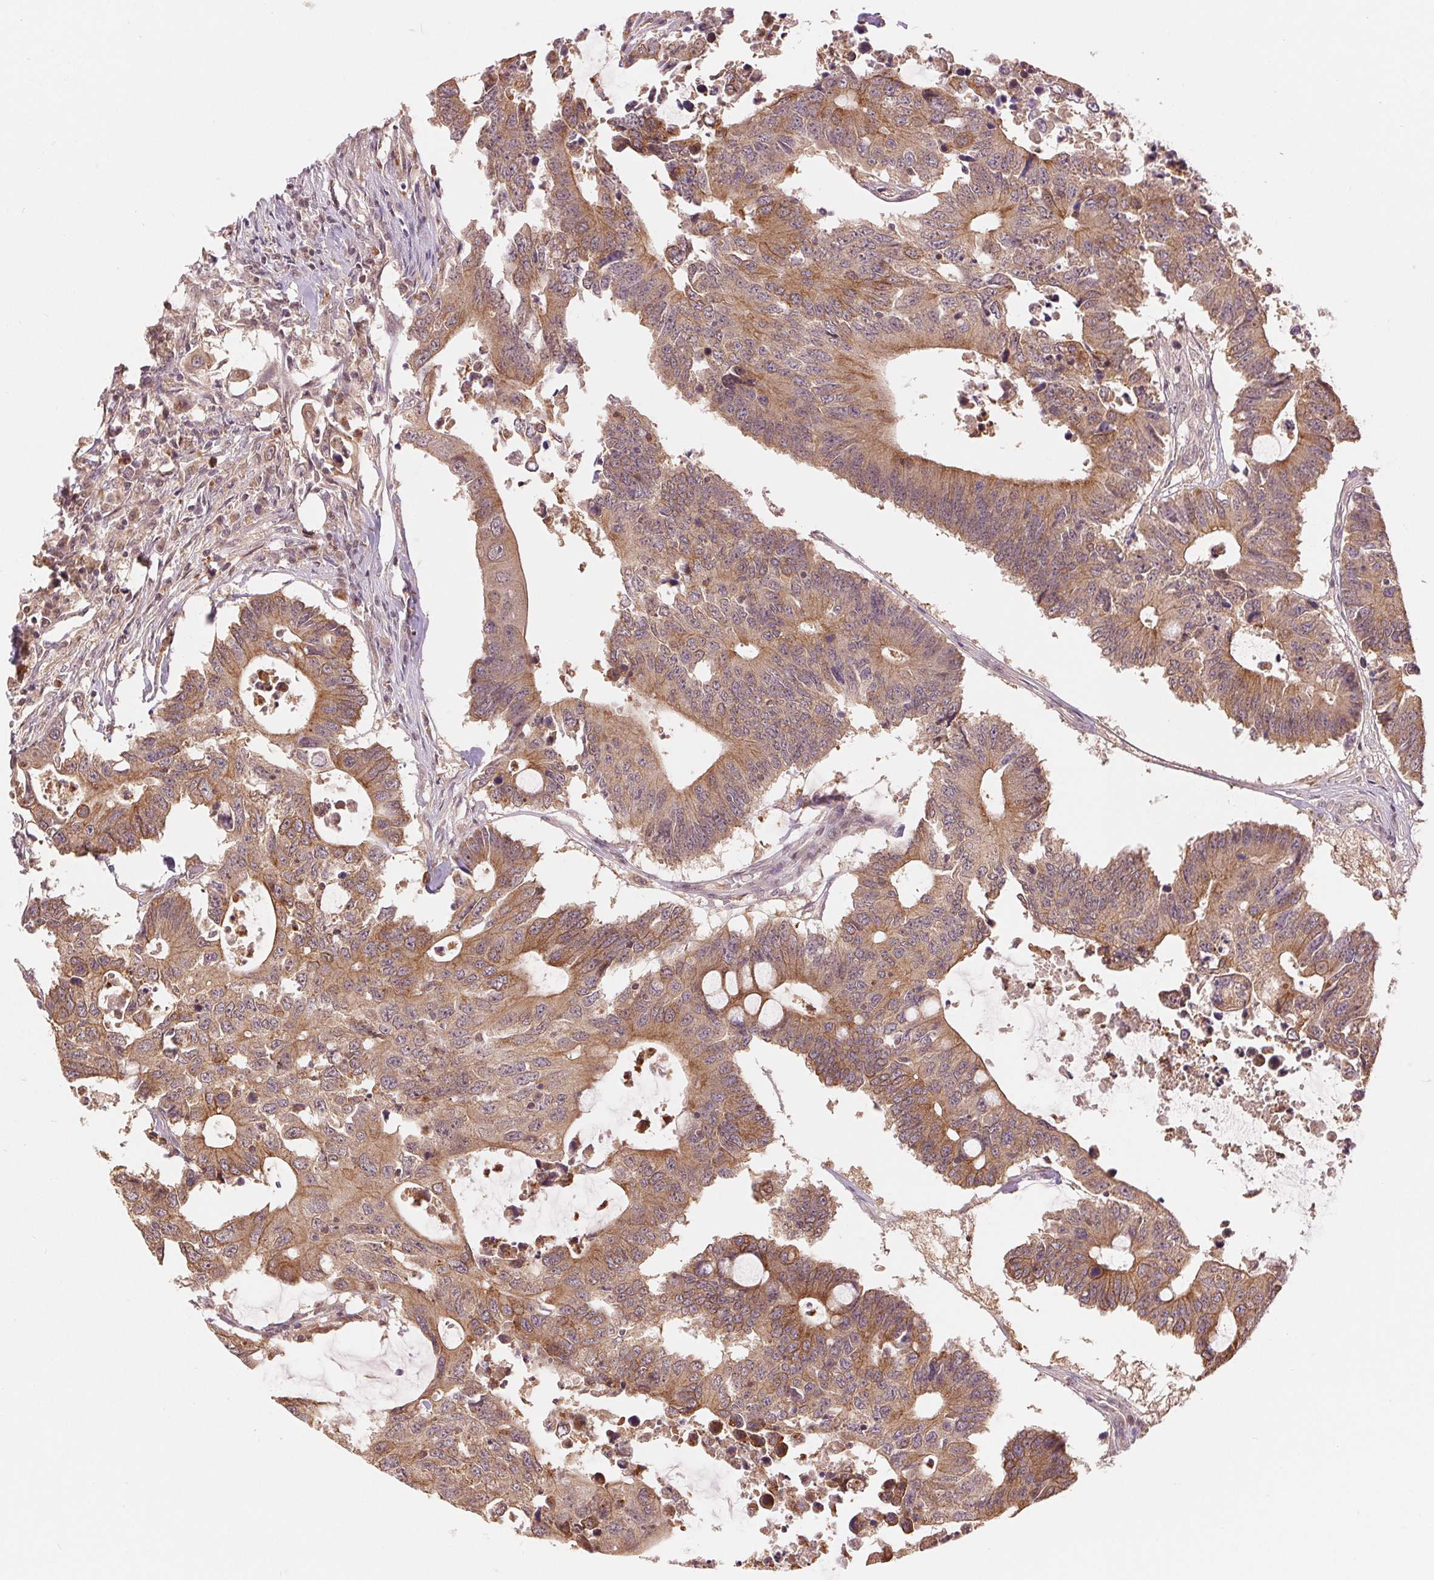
{"staining": {"intensity": "moderate", "quantity": ">75%", "location": "cytoplasmic/membranous"}, "tissue": "colorectal cancer", "cell_type": "Tumor cells", "image_type": "cancer", "snomed": [{"axis": "morphology", "description": "Adenocarcinoma, NOS"}, {"axis": "topography", "description": "Colon"}], "caption": "The image reveals immunohistochemical staining of colorectal cancer (adenocarcinoma). There is moderate cytoplasmic/membranous positivity is seen in about >75% of tumor cells.", "gene": "TMEM273", "patient": {"sex": "male", "age": 71}}